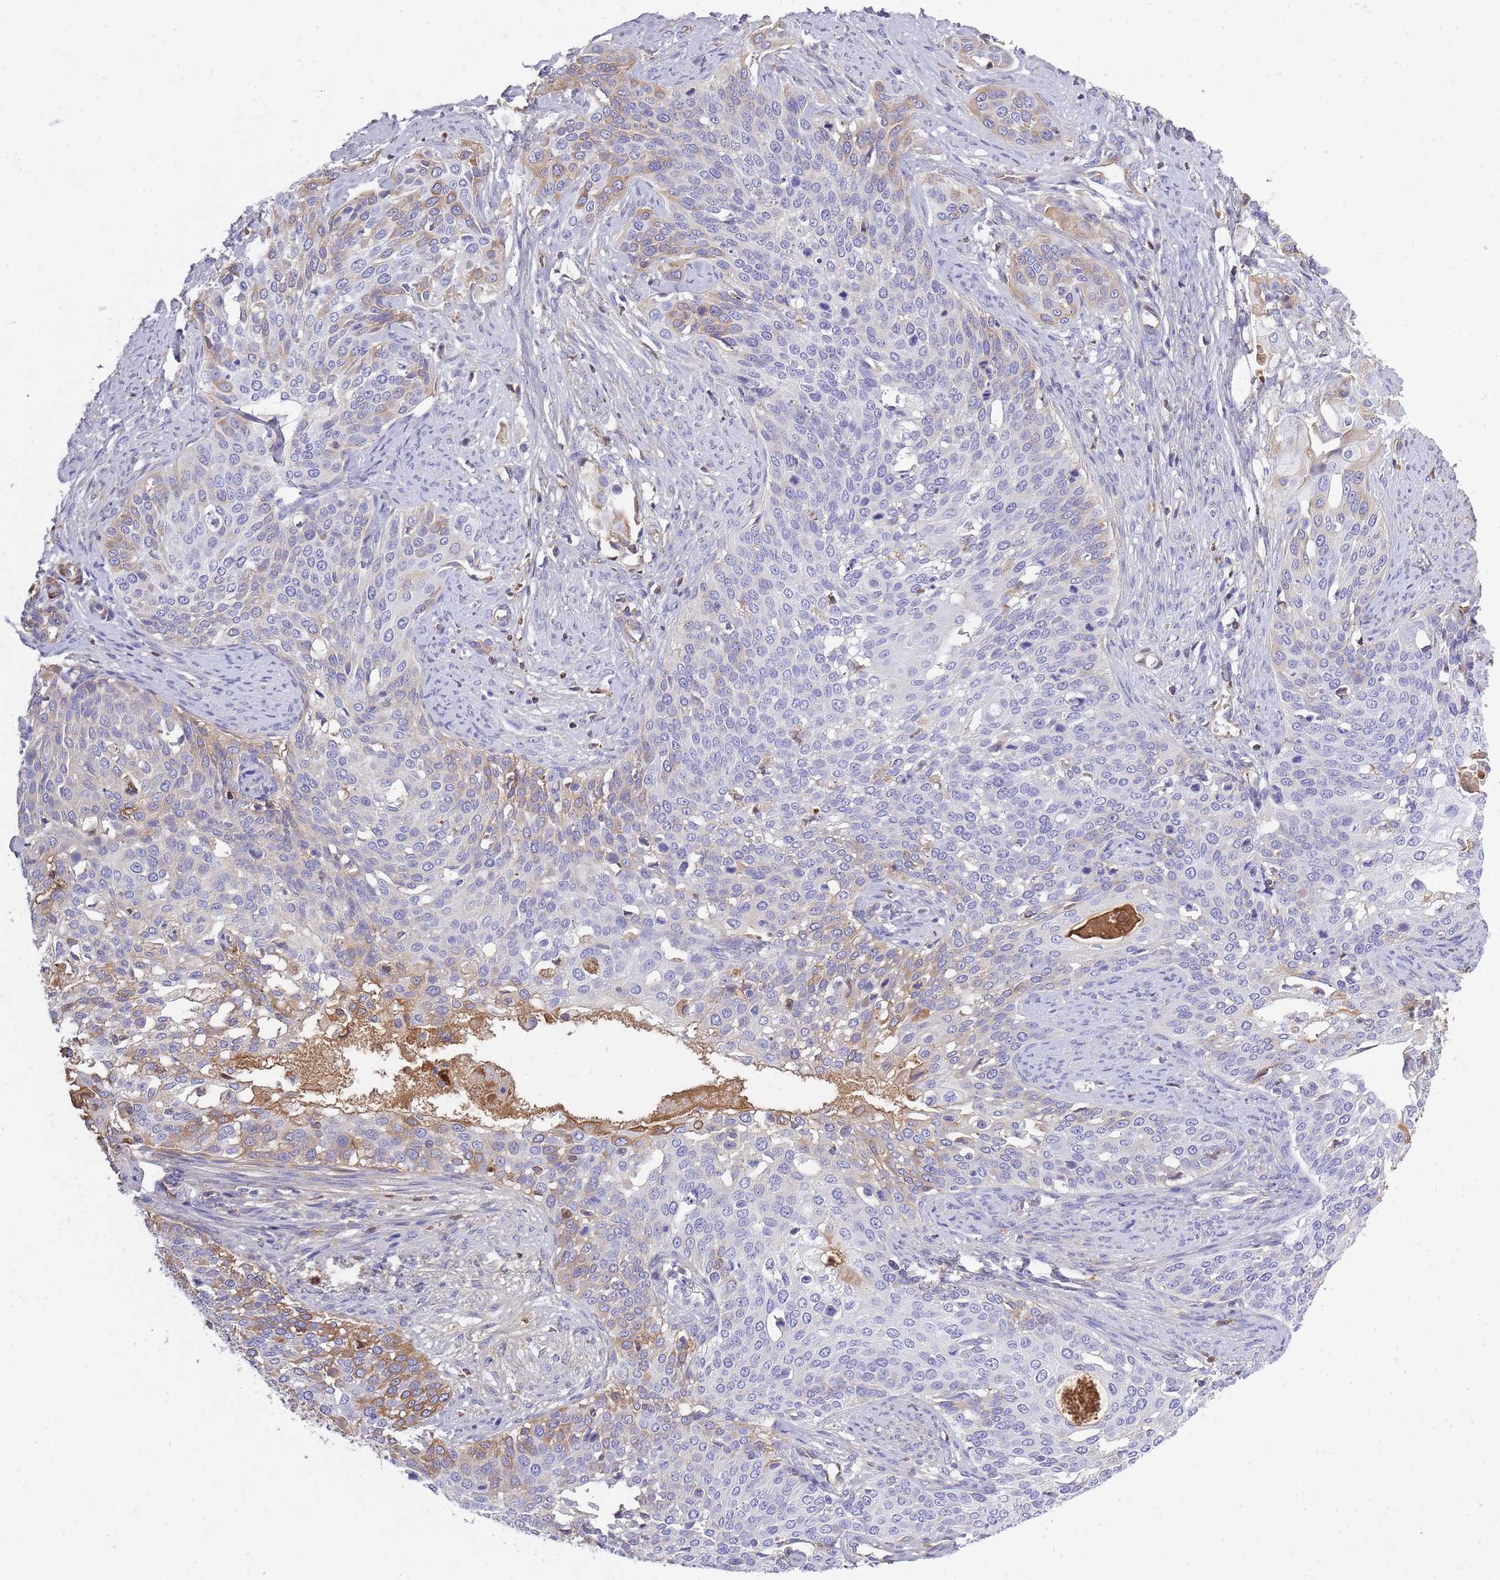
{"staining": {"intensity": "weak", "quantity": "<25%", "location": "cytoplasmic/membranous"}, "tissue": "cervical cancer", "cell_type": "Tumor cells", "image_type": "cancer", "snomed": [{"axis": "morphology", "description": "Squamous cell carcinoma, NOS"}, {"axis": "topography", "description": "Cervix"}], "caption": "This is an immunohistochemistry (IHC) photomicrograph of human cervical cancer. There is no positivity in tumor cells.", "gene": "IGKV1D-42", "patient": {"sex": "female", "age": 44}}